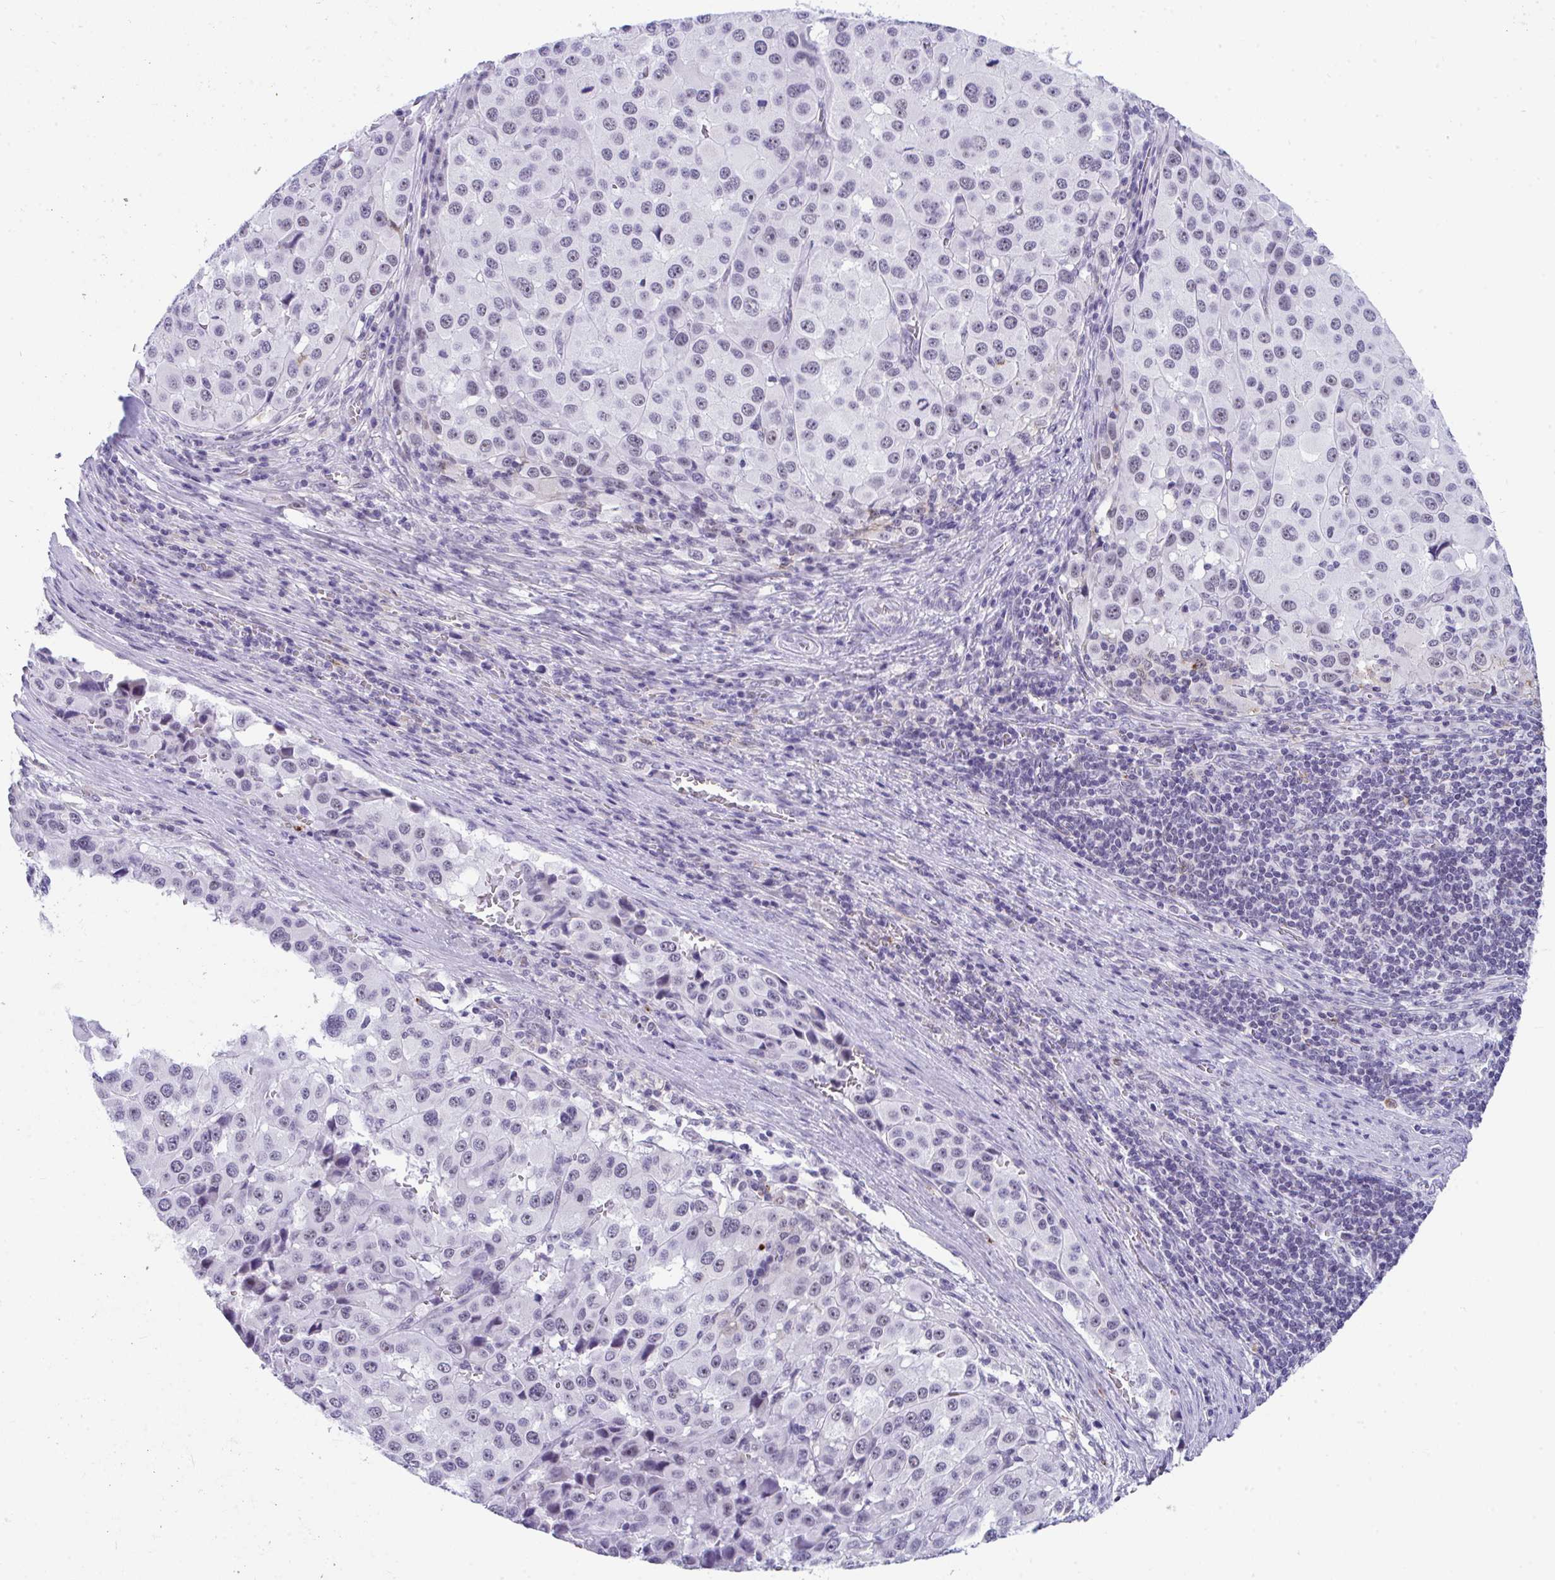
{"staining": {"intensity": "negative", "quantity": "none", "location": "none"}, "tissue": "melanoma", "cell_type": "Tumor cells", "image_type": "cancer", "snomed": [{"axis": "morphology", "description": "Malignant melanoma, Metastatic site"}, {"axis": "topography", "description": "Lymph node"}], "caption": "The image displays no significant staining in tumor cells of melanoma. (Brightfield microscopy of DAB immunohistochemistry at high magnification).", "gene": "CDK13", "patient": {"sex": "female", "age": 65}}